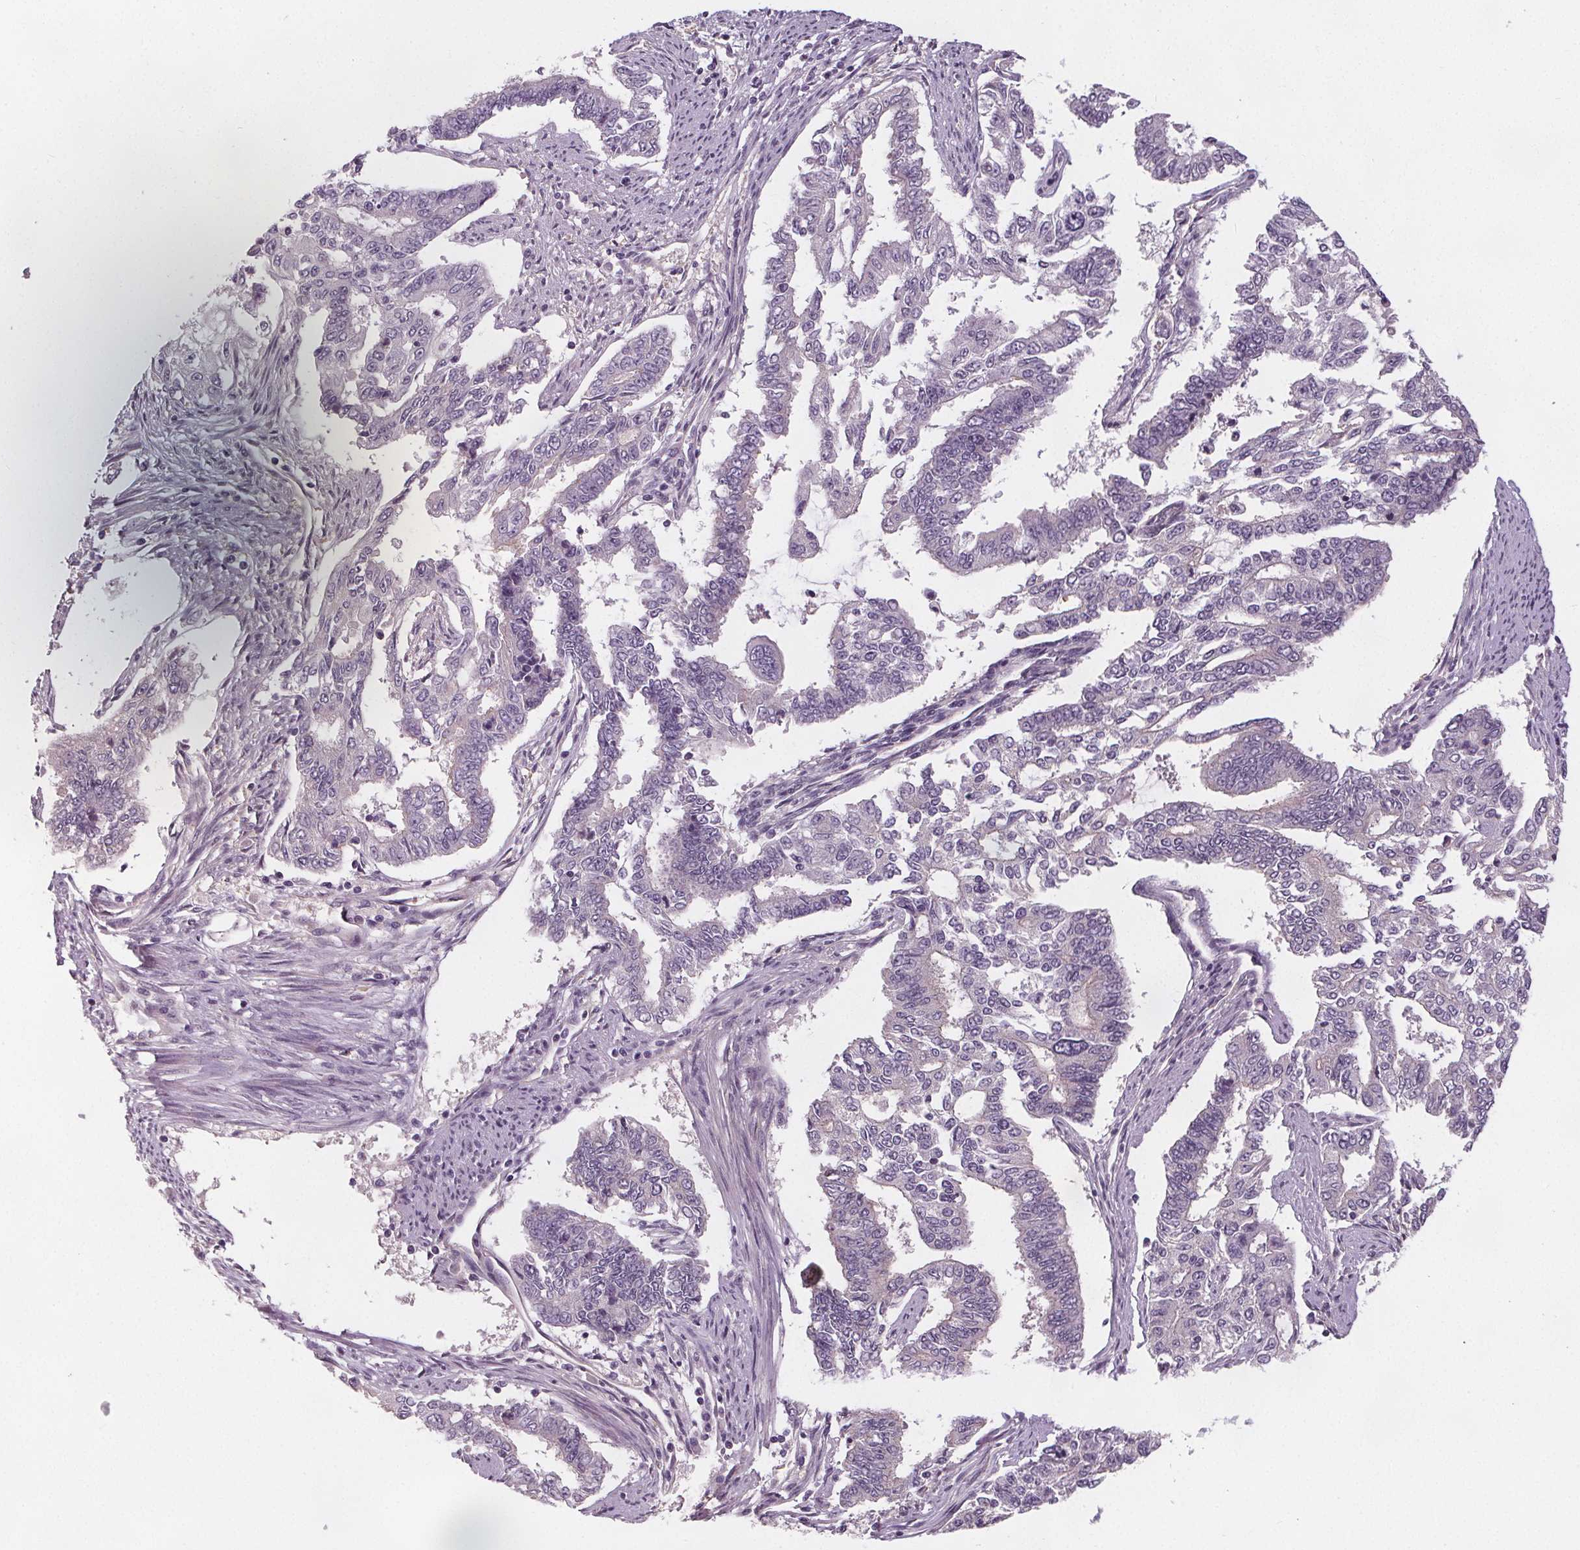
{"staining": {"intensity": "negative", "quantity": "none", "location": "none"}, "tissue": "endometrial cancer", "cell_type": "Tumor cells", "image_type": "cancer", "snomed": [{"axis": "morphology", "description": "Adenocarcinoma, NOS"}, {"axis": "topography", "description": "Uterus"}], "caption": "High magnification brightfield microscopy of endometrial cancer (adenocarcinoma) stained with DAB (brown) and counterstained with hematoxylin (blue): tumor cells show no significant expression.", "gene": "VNN1", "patient": {"sex": "female", "age": 59}}